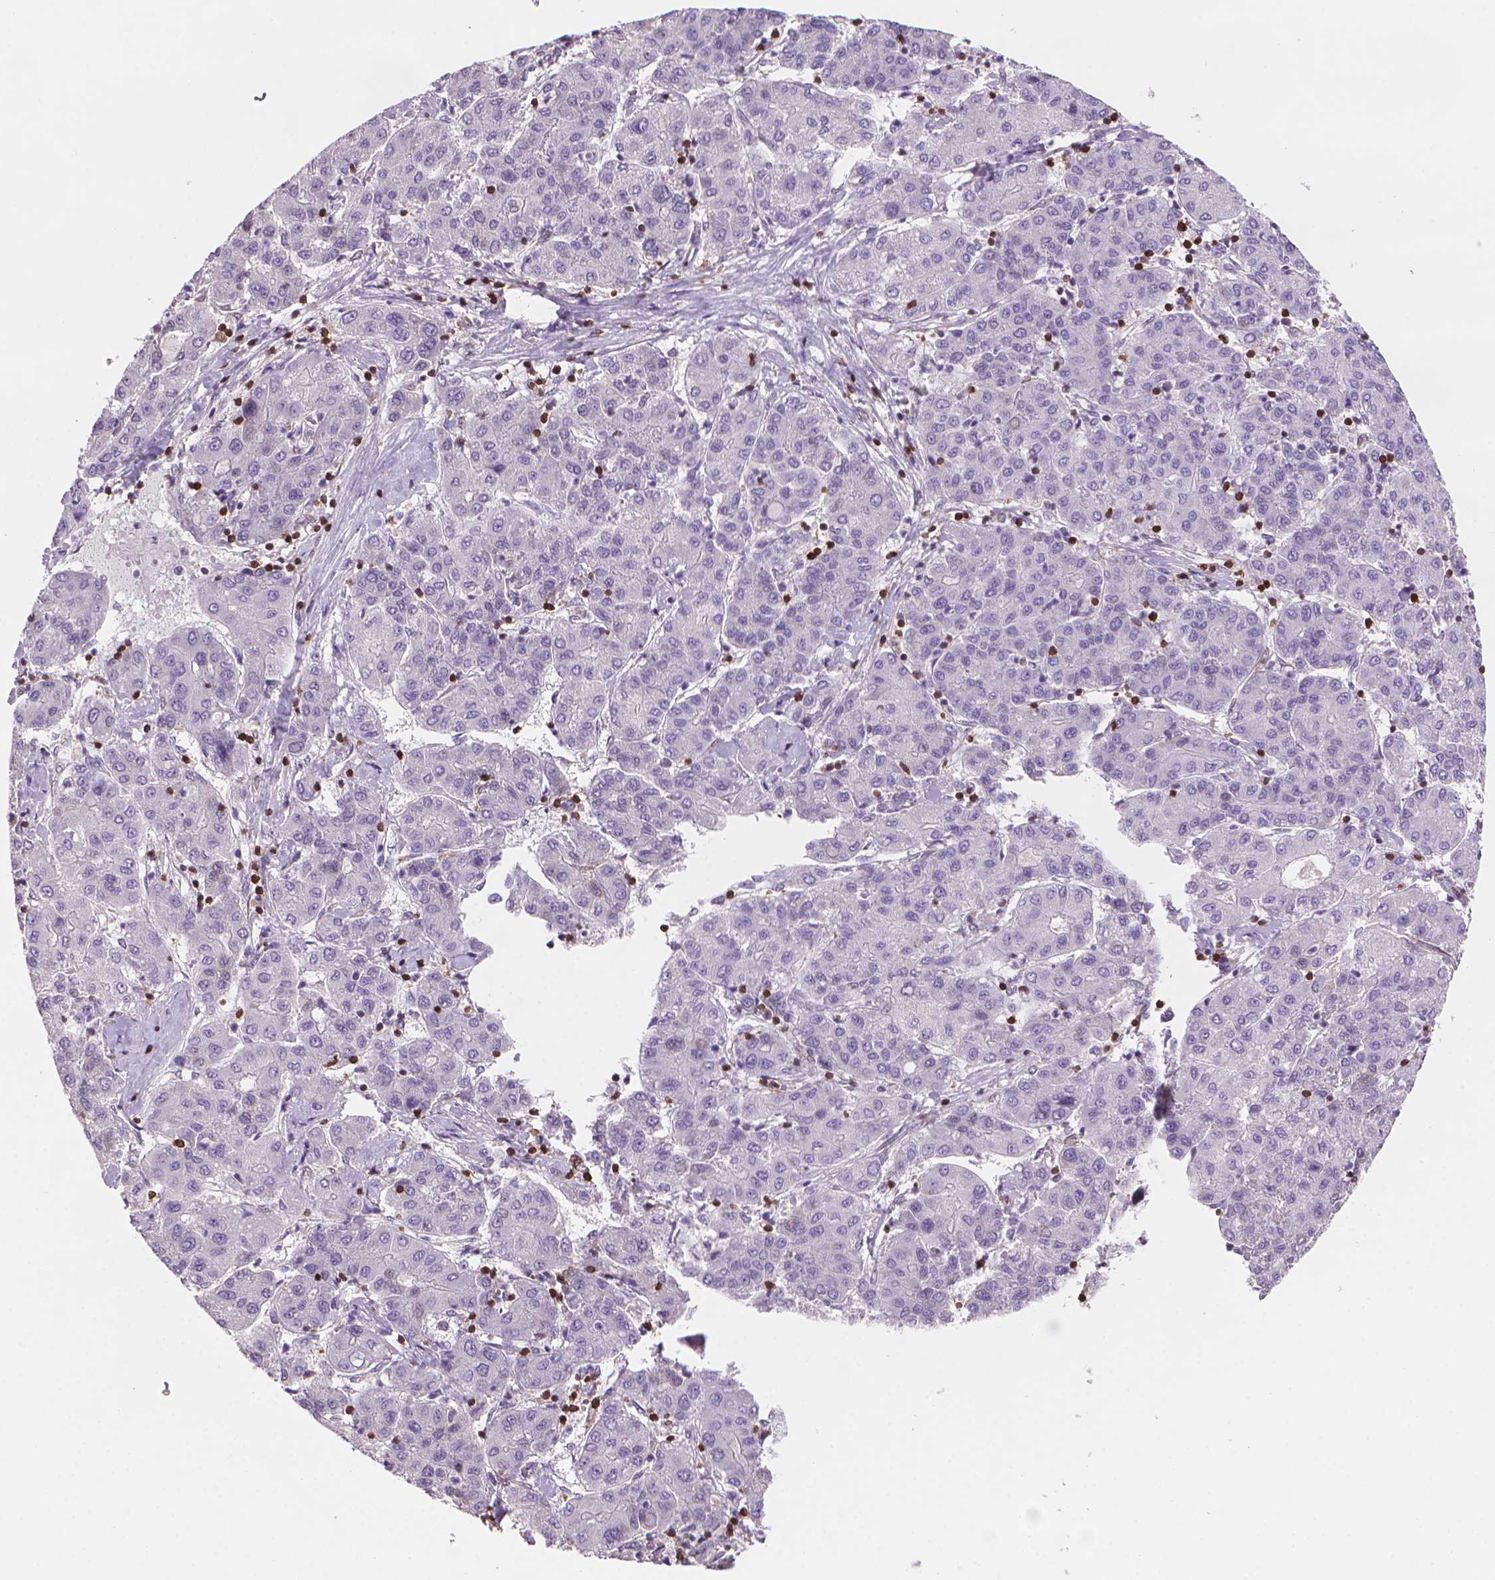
{"staining": {"intensity": "negative", "quantity": "none", "location": "none"}, "tissue": "liver cancer", "cell_type": "Tumor cells", "image_type": "cancer", "snomed": [{"axis": "morphology", "description": "Carcinoma, Hepatocellular, NOS"}, {"axis": "topography", "description": "Liver"}], "caption": "Protein analysis of liver cancer (hepatocellular carcinoma) demonstrates no significant positivity in tumor cells. The staining was performed using DAB (3,3'-diaminobenzidine) to visualize the protein expression in brown, while the nuclei were stained in blue with hematoxylin (Magnification: 20x).", "gene": "BCL2", "patient": {"sex": "male", "age": 65}}